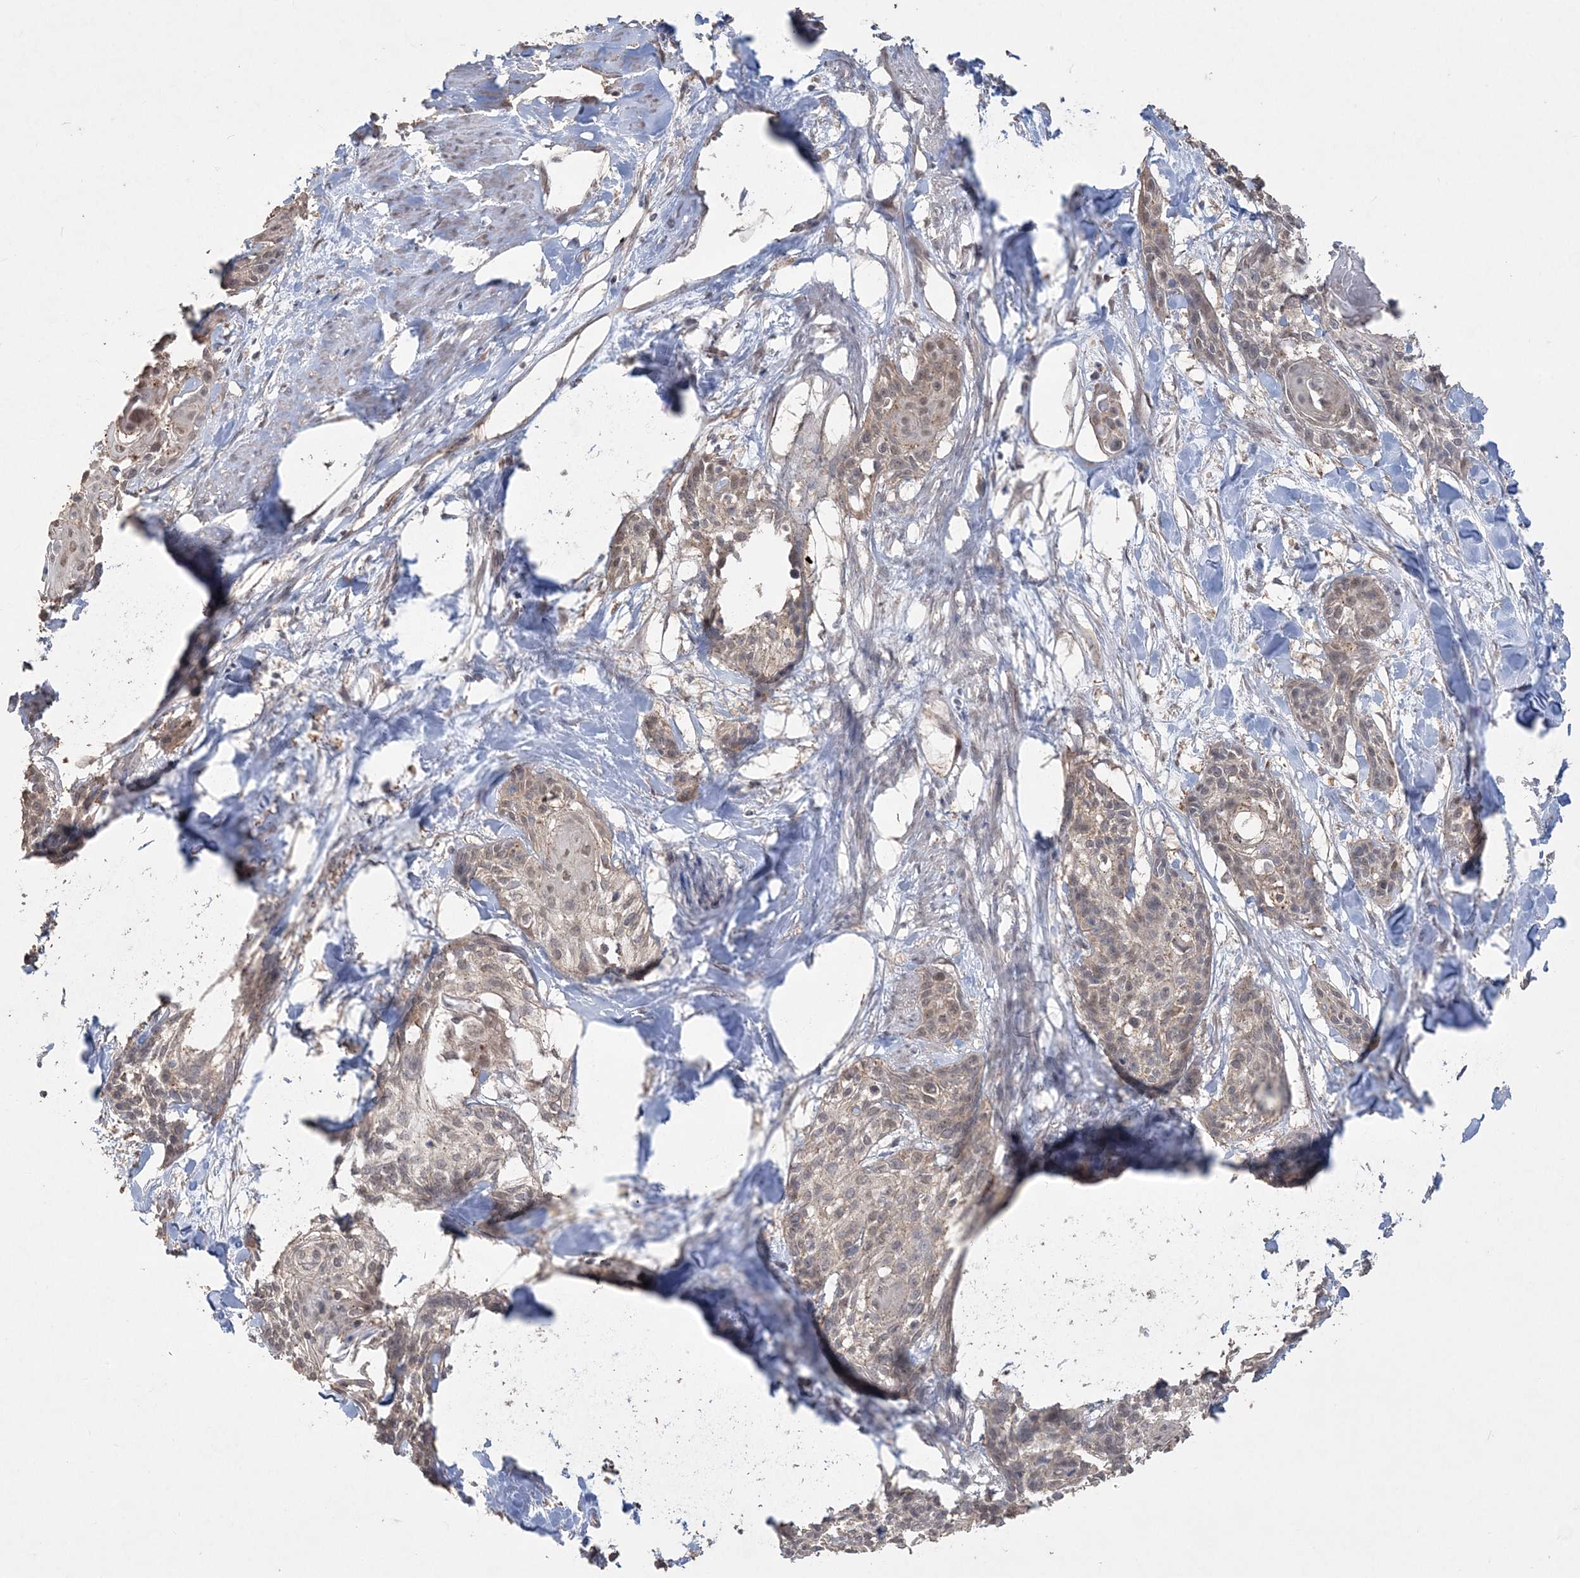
{"staining": {"intensity": "weak", "quantity": "25%-75%", "location": "cytoplasmic/membranous,nuclear"}, "tissue": "cervical cancer", "cell_type": "Tumor cells", "image_type": "cancer", "snomed": [{"axis": "morphology", "description": "Squamous cell carcinoma, NOS"}, {"axis": "topography", "description": "Cervix"}], "caption": "This image demonstrates immunohistochemistry (IHC) staining of cervical cancer, with low weak cytoplasmic/membranous and nuclear expression in about 25%-75% of tumor cells.", "gene": "EHHADH", "patient": {"sex": "female", "age": 57}}